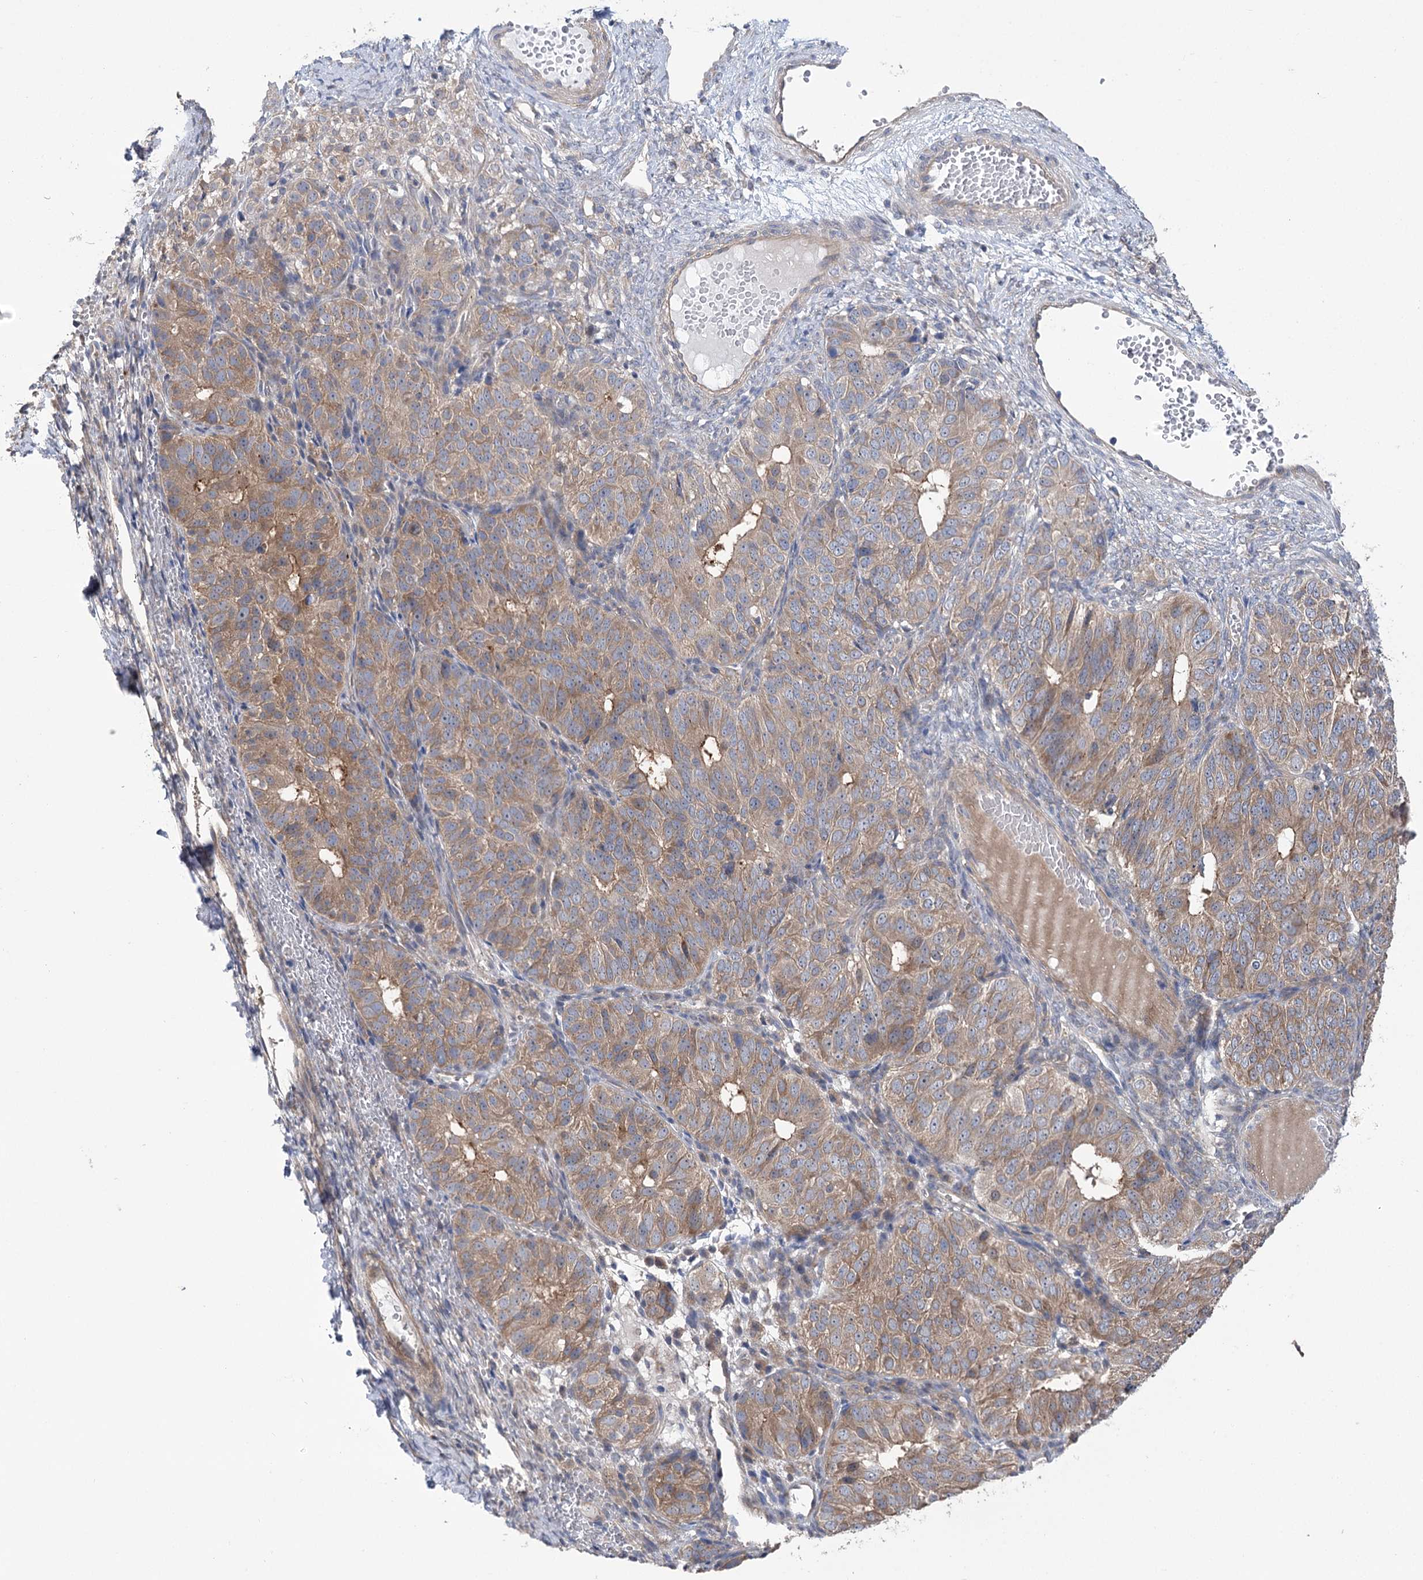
{"staining": {"intensity": "moderate", "quantity": ">75%", "location": "cytoplasmic/membranous"}, "tissue": "ovarian cancer", "cell_type": "Tumor cells", "image_type": "cancer", "snomed": [{"axis": "morphology", "description": "Carcinoma, endometroid"}, {"axis": "topography", "description": "Ovary"}], "caption": "Ovarian endometroid carcinoma tissue exhibits moderate cytoplasmic/membranous expression in about >75% of tumor cells, visualized by immunohistochemistry.", "gene": "VPS37B", "patient": {"sex": "female", "age": 51}}